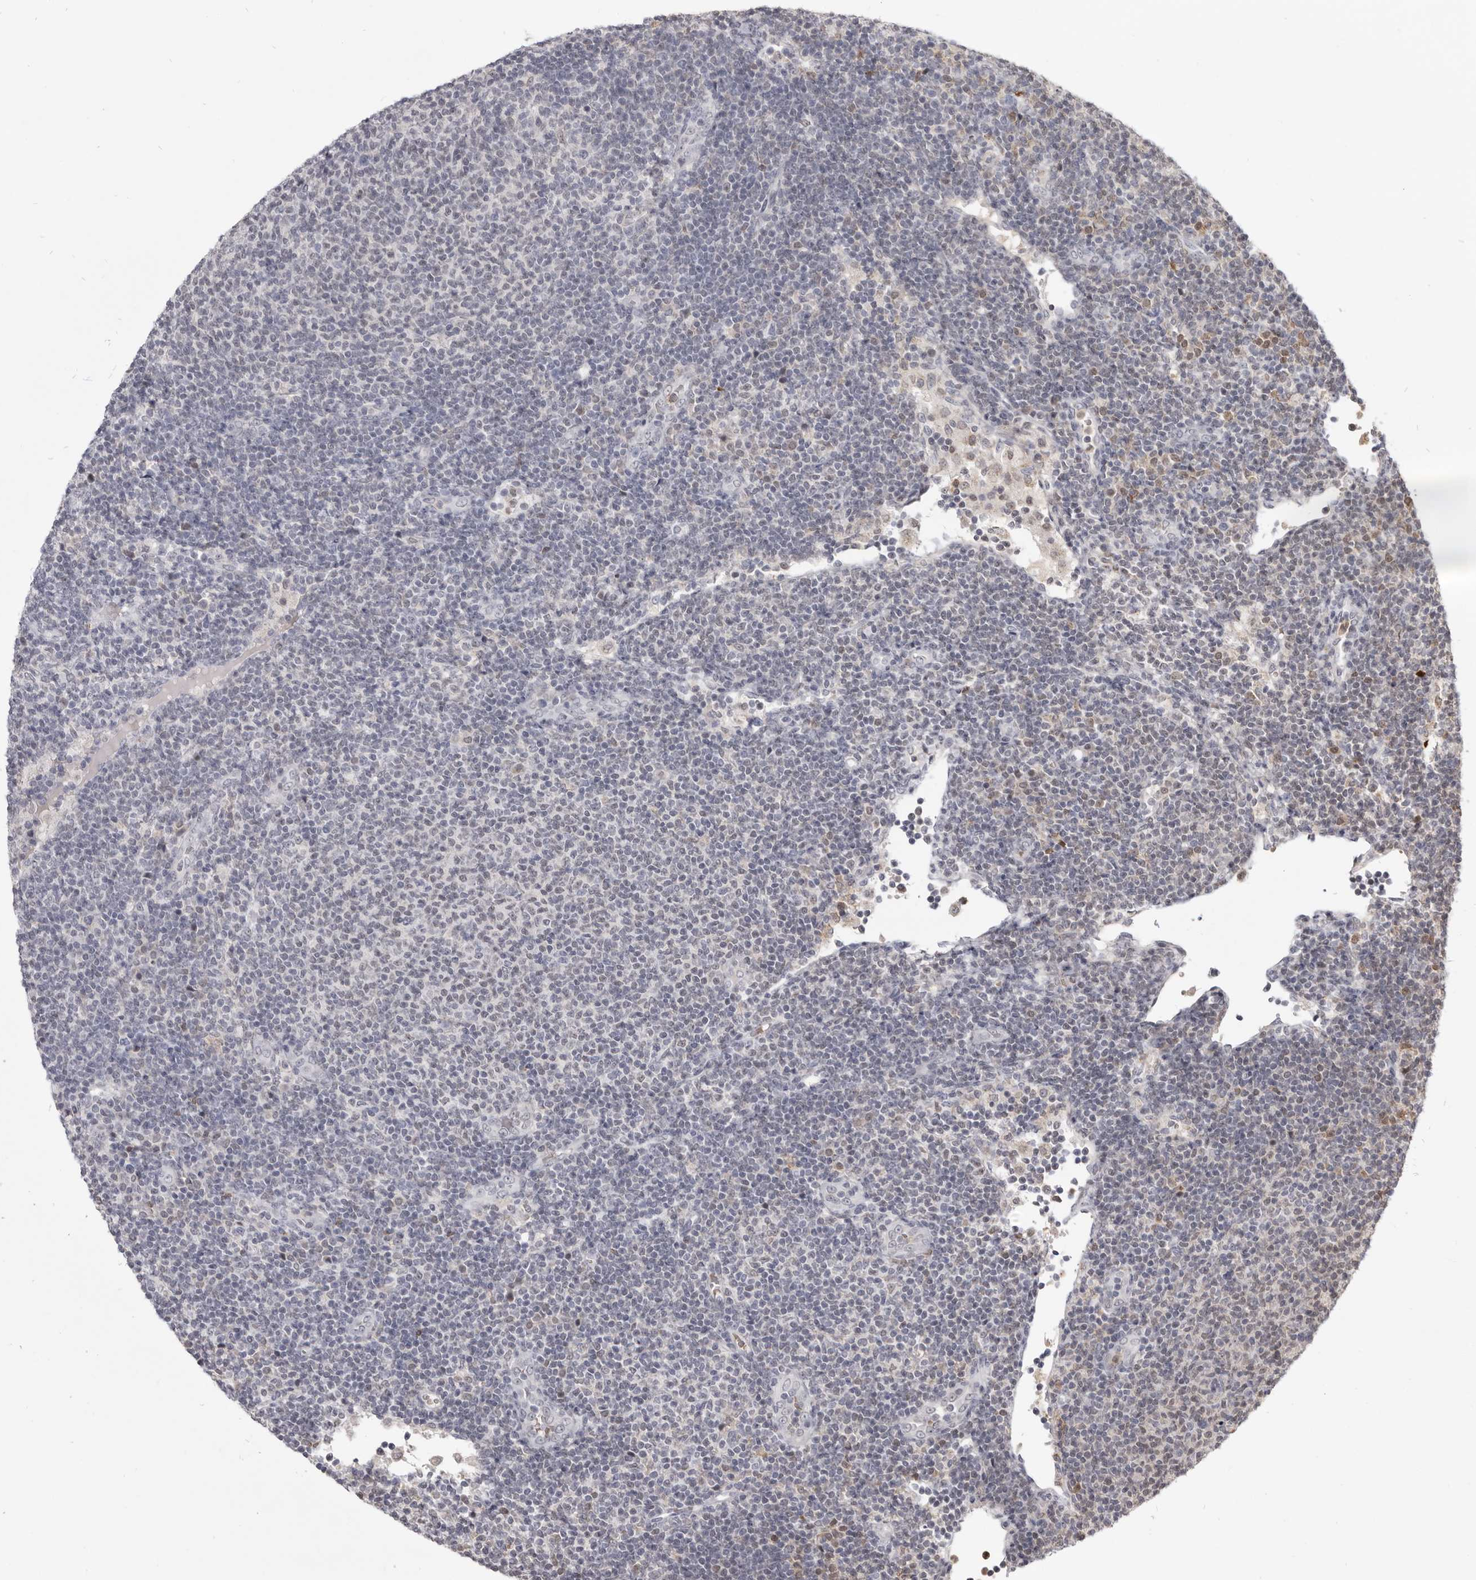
{"staining": {"intensity": "negative", "quantity": "none", "location": "none"}, "tissue": "lymphoma", "cell_type": "Tumor cells", "image_type": "cancer", "snomed": [{"axis": "morphology", "description": "Malignant lymphoma, non-Hodgkin's type, Low grade"}, {"axis": "topography", "description": "Lymph node"}], "caption": "Photomicrograph shows no significant protein positivity in tumor cells of lymphoma.", "gene": "CGN", "patient": {"sex": "male", "age": 66}}